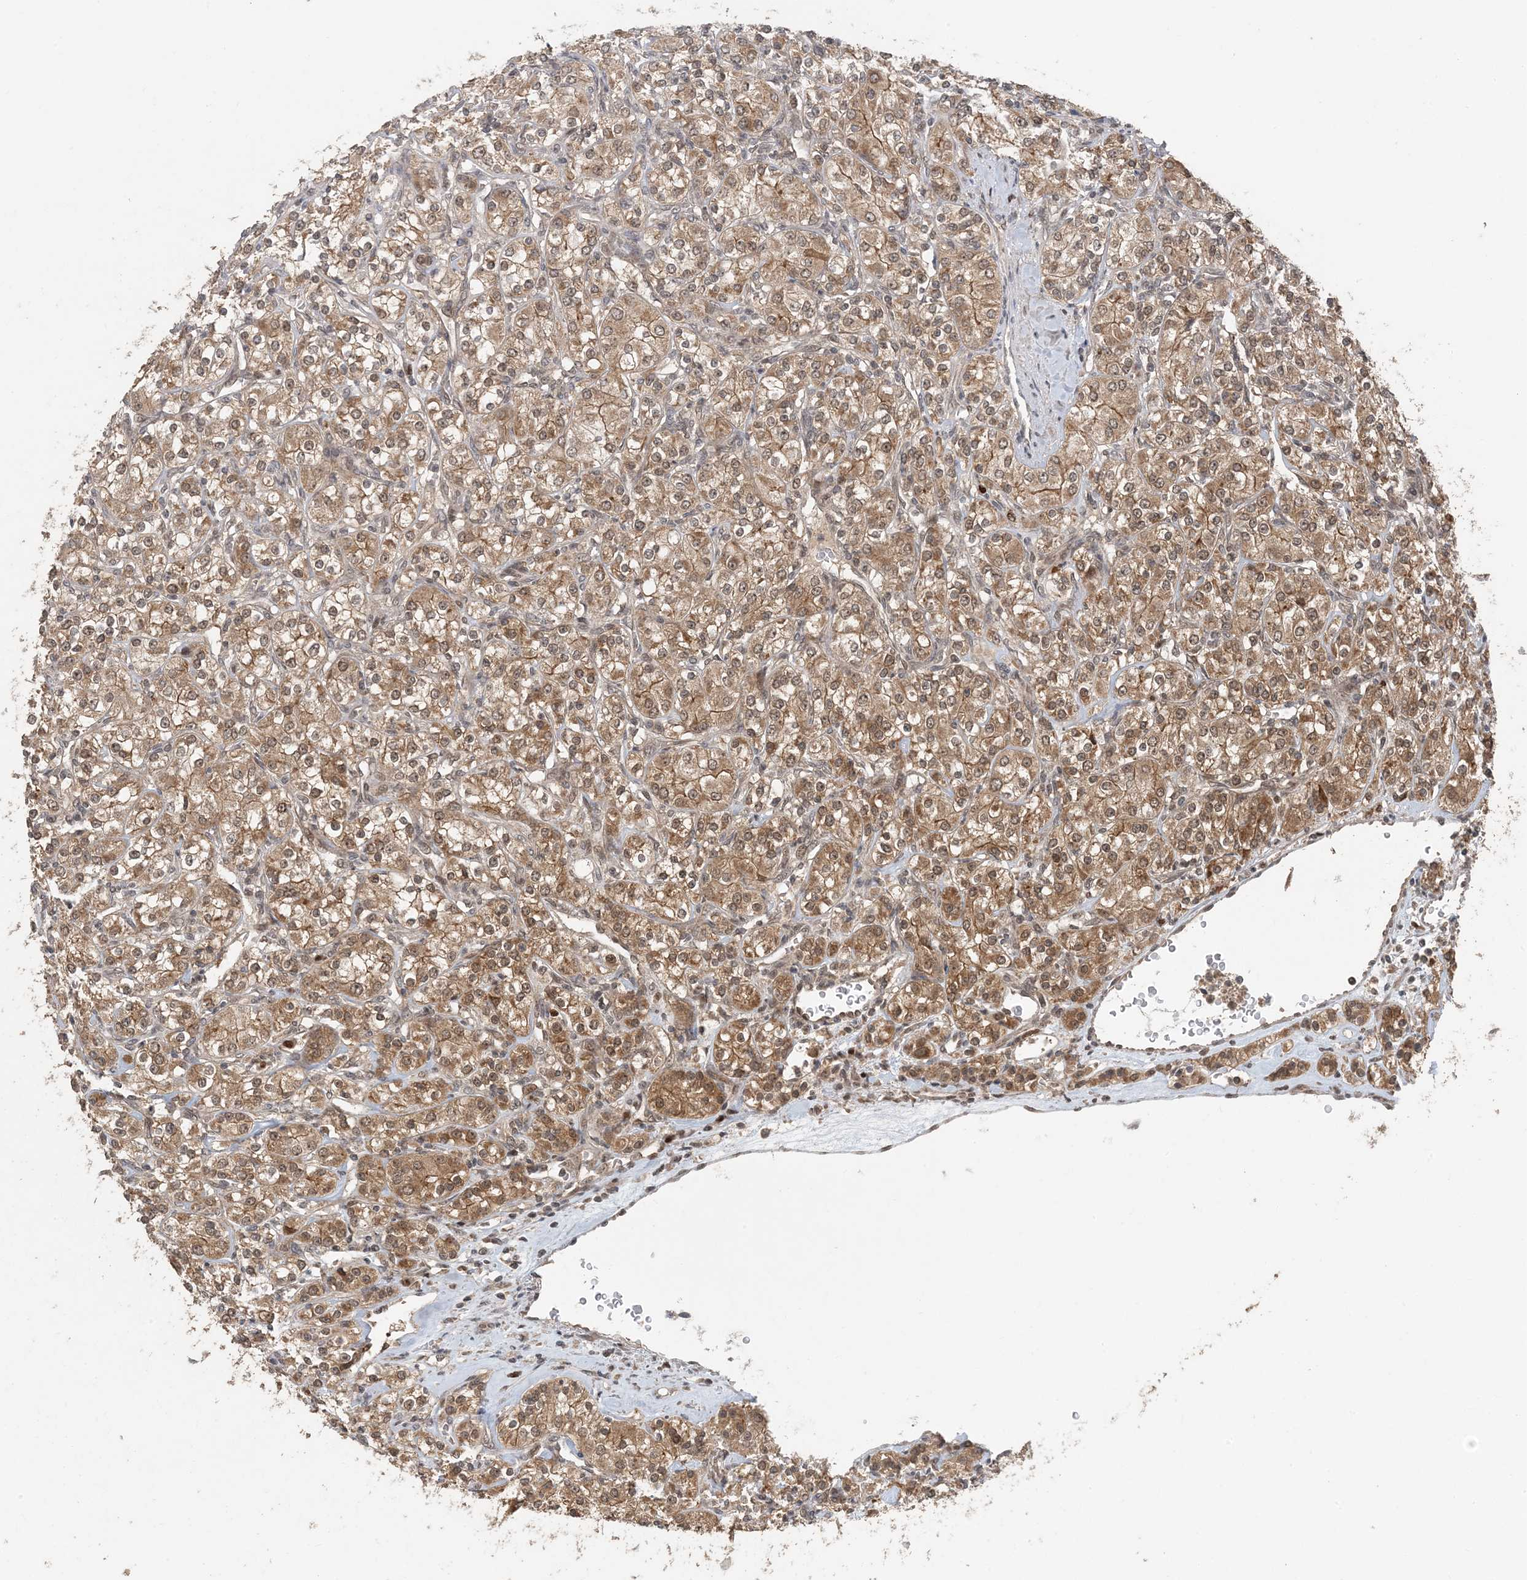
{"staining": {"intensity": "moderate", "quantity": ">75%", "location": "cytoplasmic/membranous,nuclear"}, "tissue": "renal cancer", "cell_type": "Tumor cells", "image_type": "cancer", "snomed": [{"axis": "morphology", "description": "Adenocarcinoma, NOS"}, {"axis": "topography", "description": "Kidney"}], "caption": "High-magnification brightfield microscopy of adenocarcinoma (renal) stained with DAB (brown) and counterstained with hematoxylin (blue). tumor cells exhibit moderate cytoplasmic/membranous and nuclear positivity is appreciated in about>75% of cells.", "gene": "ATP13A2", "patient": {"sex": "male", "age": 77}}